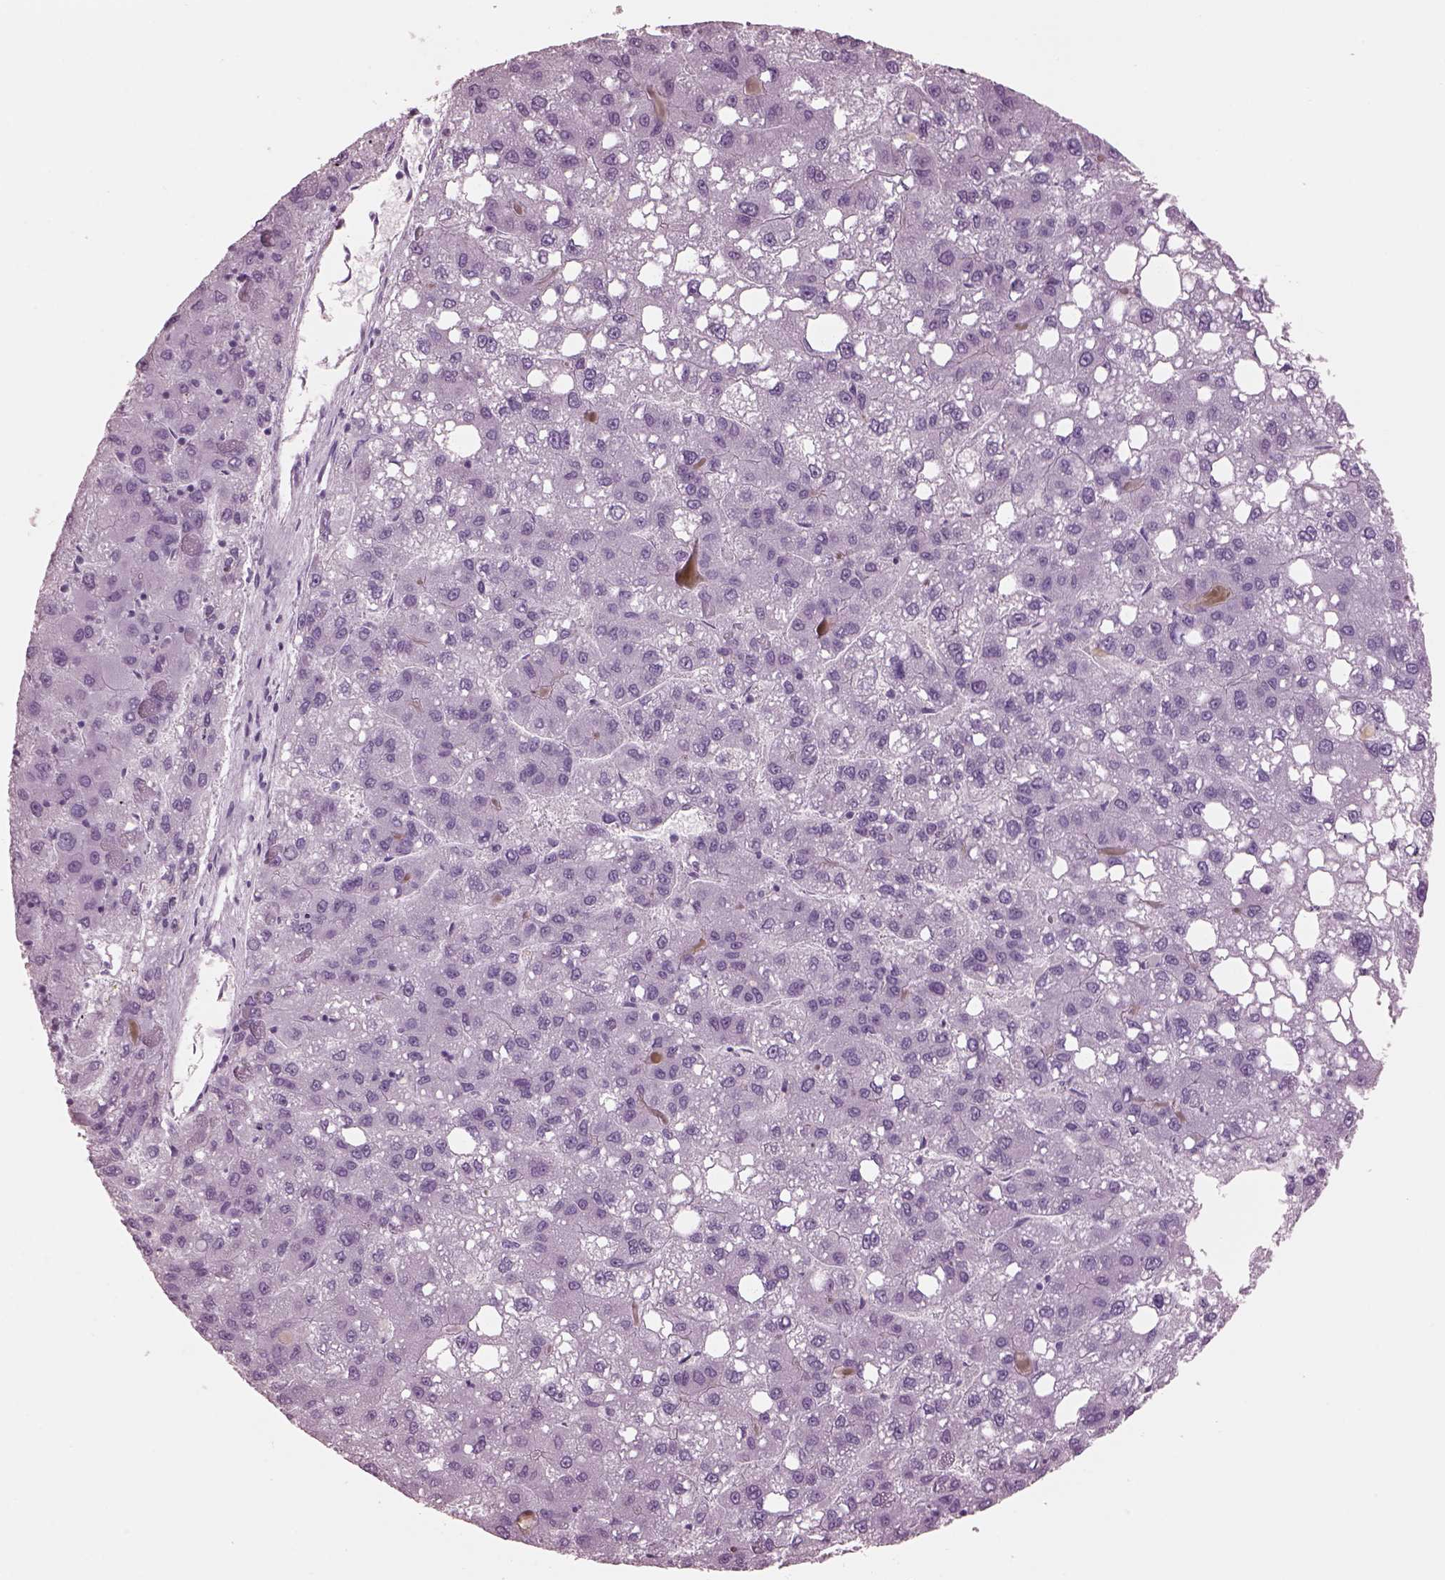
{"staining": {"intensity": "negative", "quantity": "none", "location": "none"}, "tissue": "liver cancer", "cell_type": "Tumor cells", "image_type": "cancer", "snomed": [{"axis": "morphology", "description": "Carcinoma, Hepatocellular, NOS"}, {"axis": "topography", "description": "Liver"}], "caption": "DAB immunohistochemical staining of human liver cancer exhibits no significant expression in tumor cells.", "gene": "PACRG", "patient": {"sex": "female", "age": 82}}